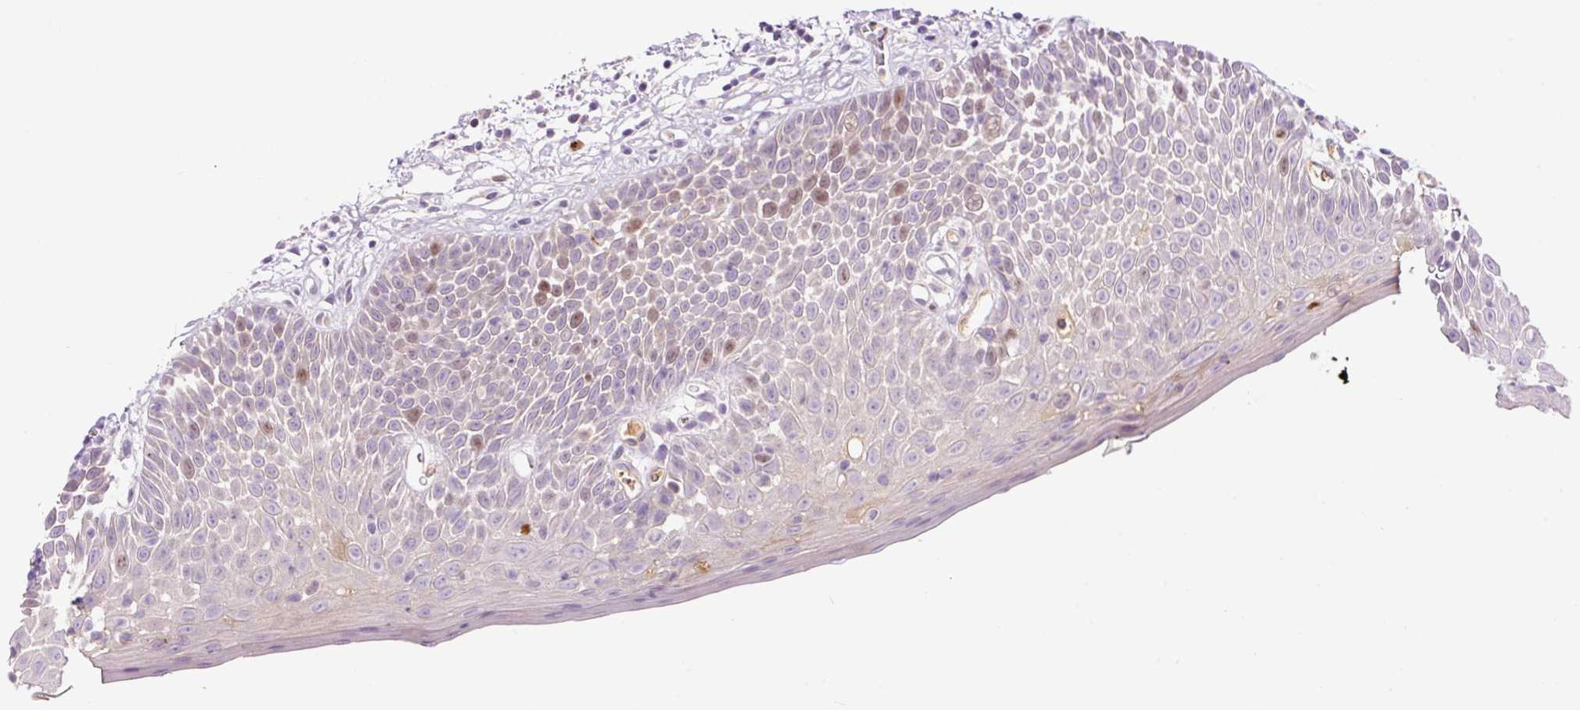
{"staining": {"intensity": "moderate", "quantity": "<25%", "location": "cytoplasmic/membranous,nuclear"}, "tissue": "oral mucosa", "cell_type": "Squamous epithelial cells", "image_type": "normal", "snomed": [{"axis": "morphology", "description": "Normal tissue, NOS"}, {"axis": "morphology", "description": "Squamous cell carcinoma, NOS"}, {"axis": "topography", "description": "Oral tissue"}, {"axis": "topography", "description": "Tounge, NOS"}, {"axis": "topography", "description": "Head-Neck"}], "caption": "Immunohistochemistry of benign human oral mucosa shows low levels of moderate cytoplasmic/membranous,nuclear positivity in approximately <25% of squamous epithelial cells.", "gene": "DPPA4", "patient": {"sex": "male", "age": 76}}